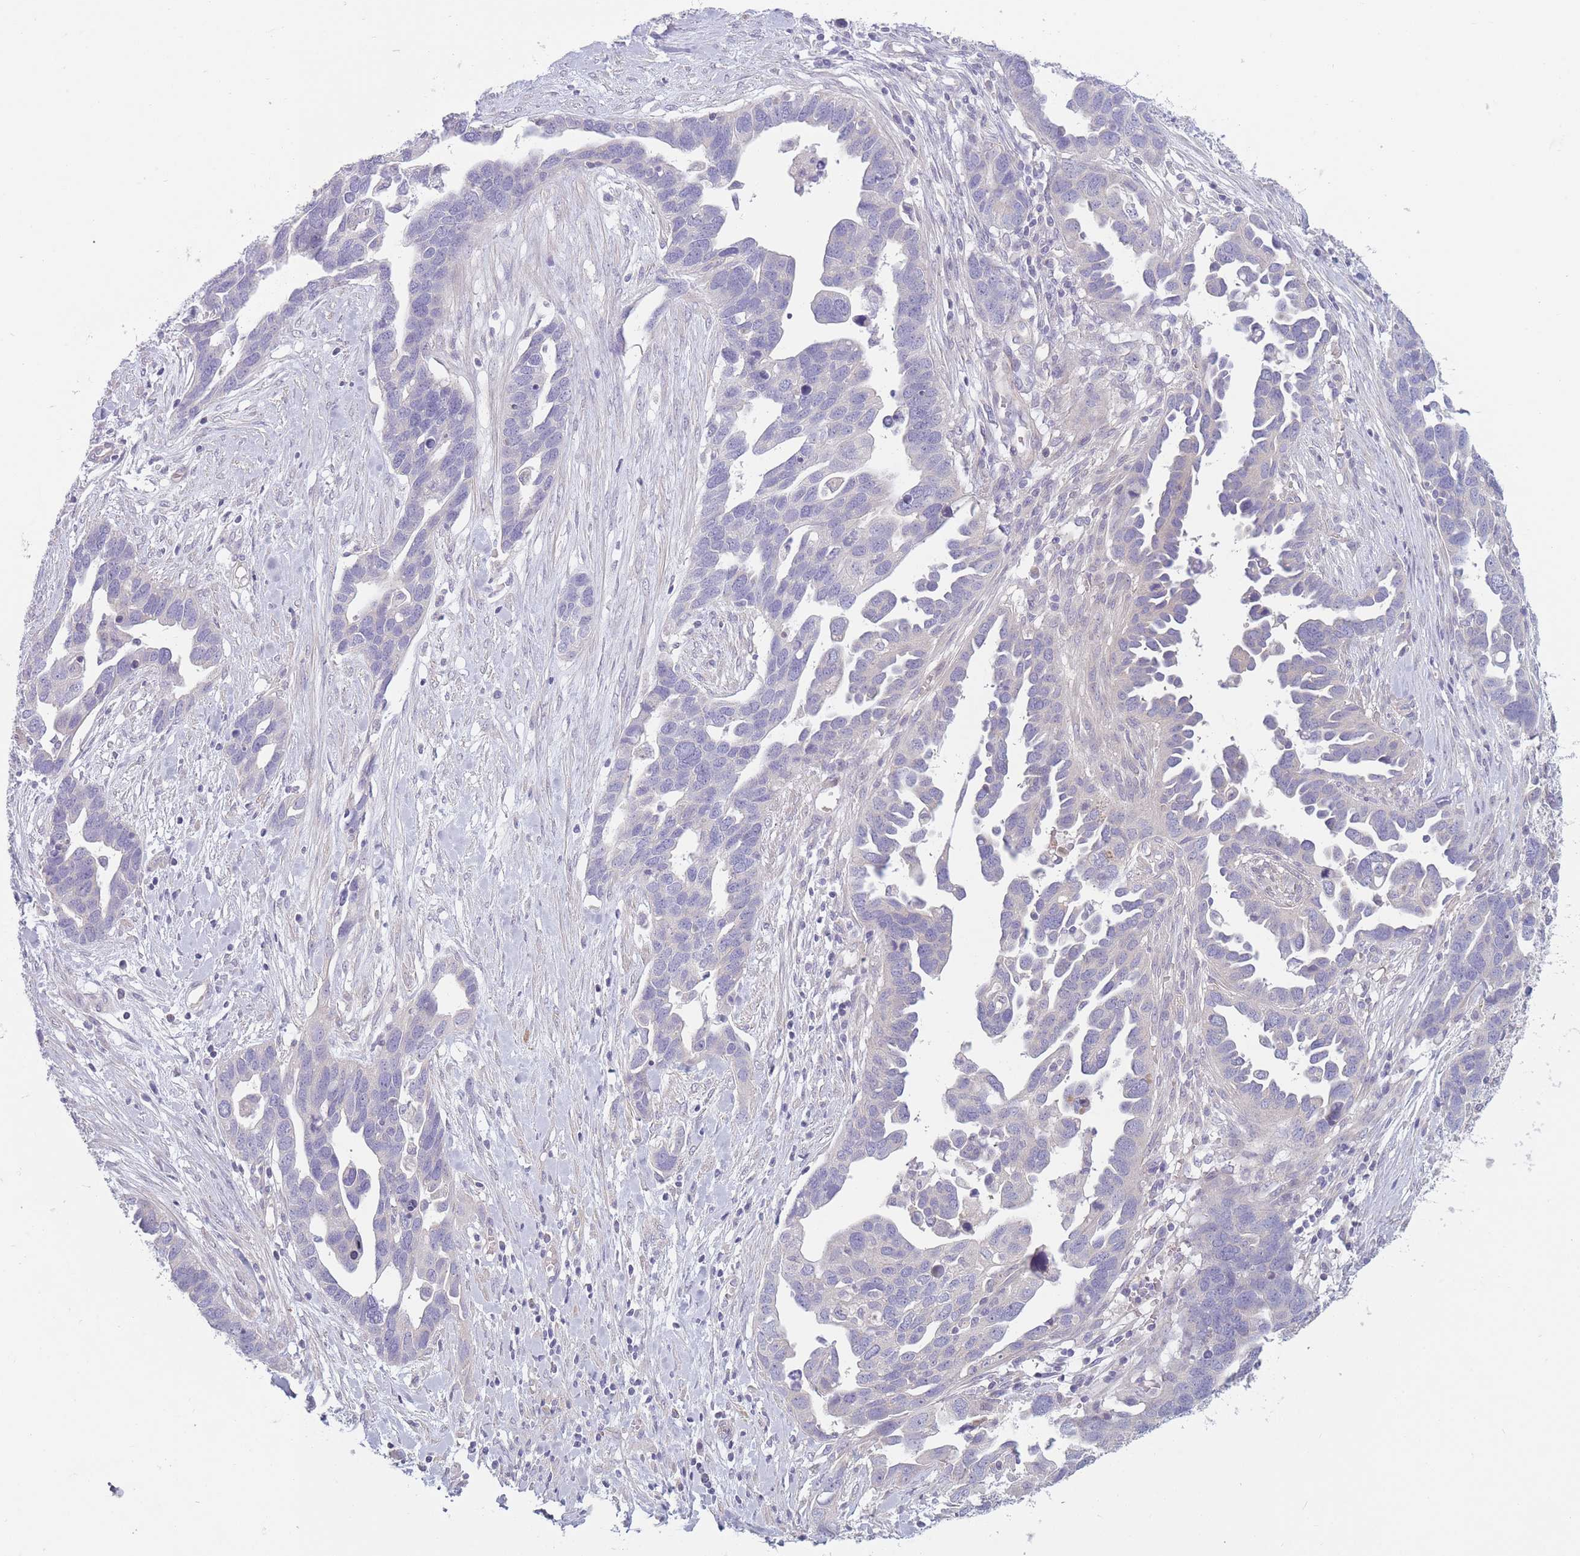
{"staining": {"intensity": "negative", "quantity": "none", "location": "none"}, "tissue": "ovarian cancer", "cell_type": "Tumor cells", "image_type": "cancer", "snomed": [{"axis": "morphology", "description": "Cystadenocarcinoma, serous, NOS"}, {"axis": "topography", "description": "Ovary"}], "caption": "High magnification brightfield microscopy of ovarian cancer stained with DAB (brown) and counterstained with hematoxylin (blue): tumor cells show no significant positivity.", "gene": "PNPLA5", "patient": {"sex": "female", "age": 54}}